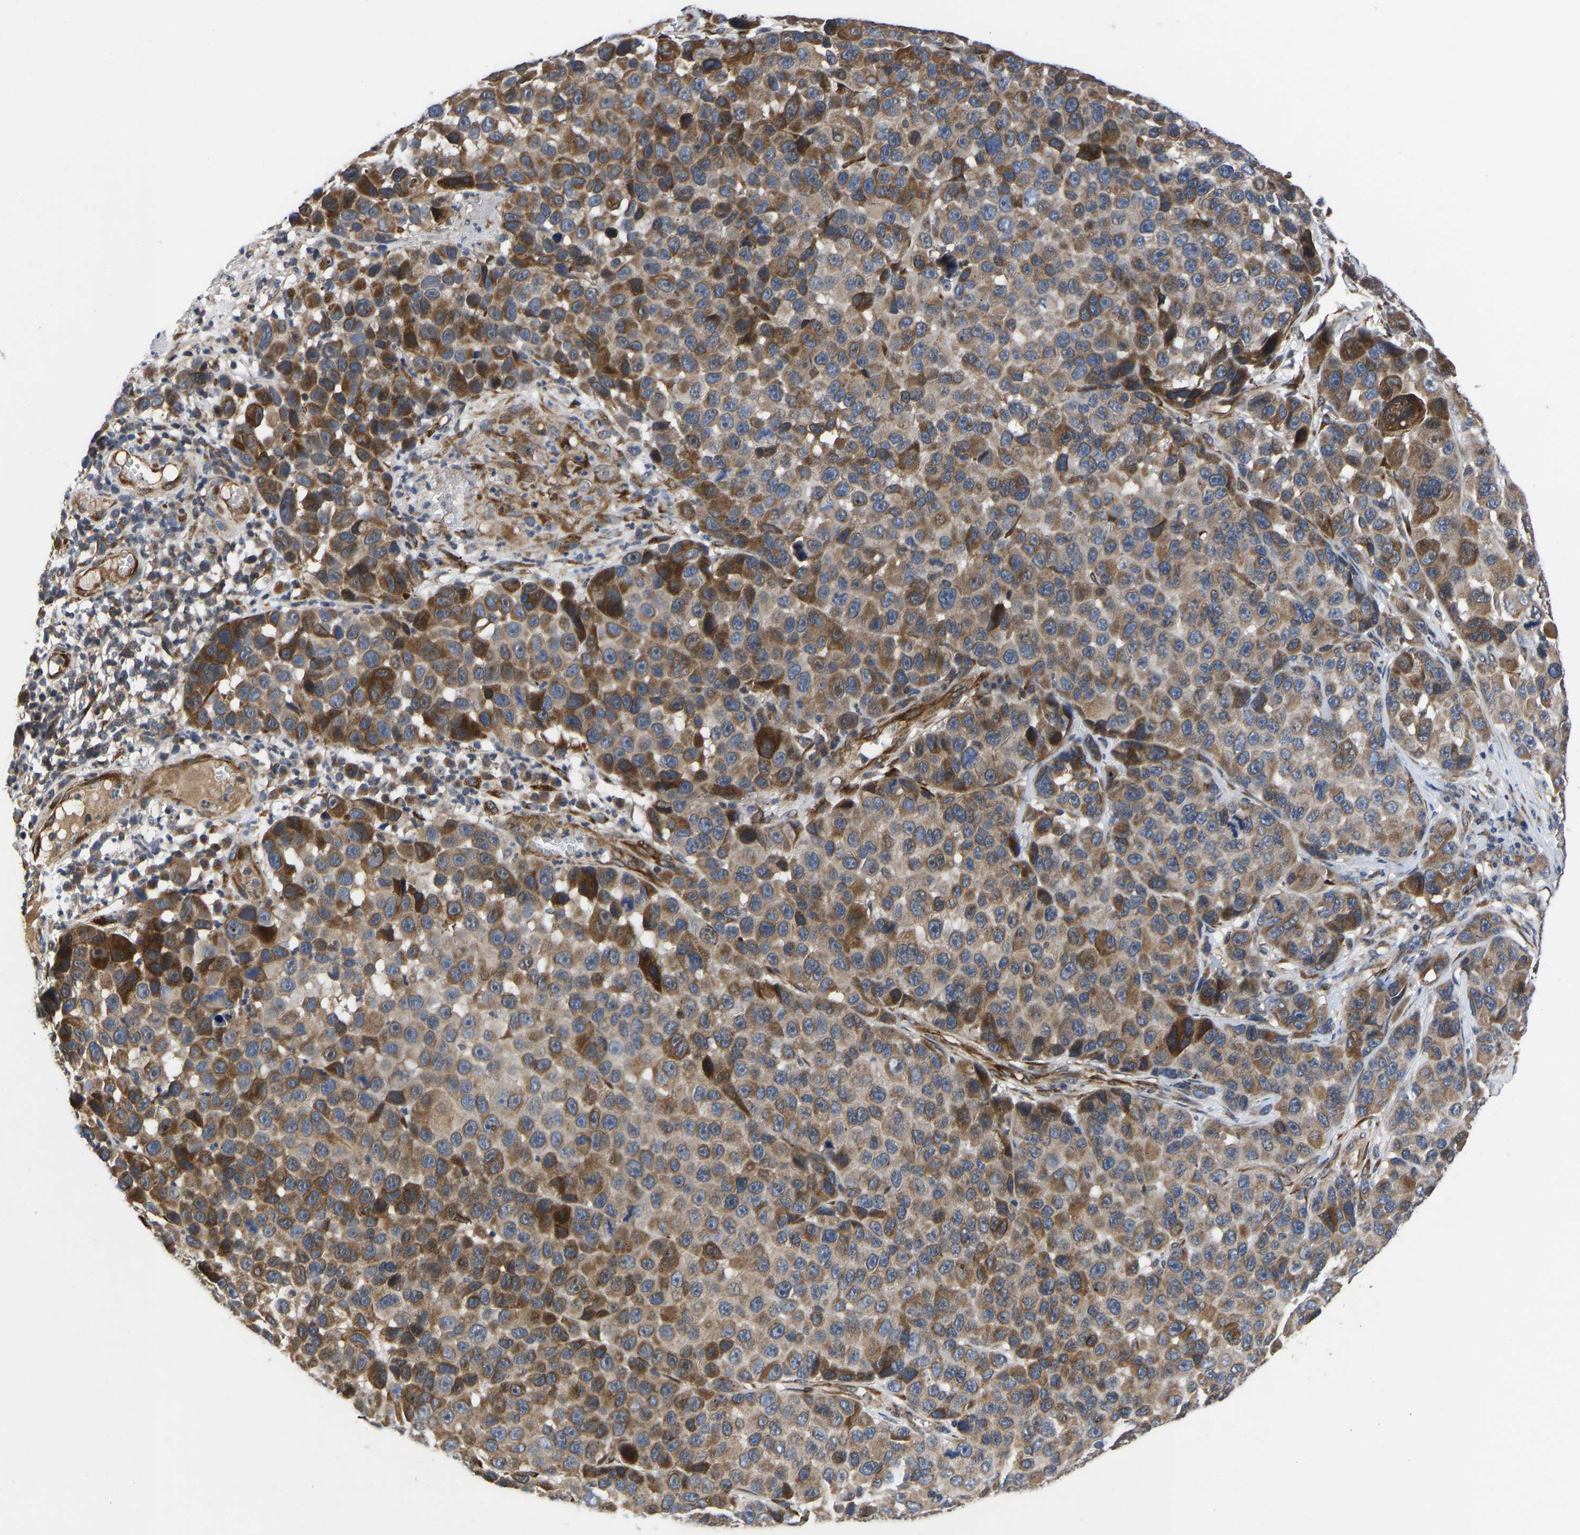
{"staining": {"intensity": "strong", "quantity": ">75%", "location": "cytoplasmic/membranous"}, "tissue": "melanoma", "cell_type": "Tumor cells", "image_type": "cancer", "snomed": [{"axis": "morphology", "description": "Malignant melanoma, NOS"}, {"axis": "topography", "description": "Skin"}], "caption": "Immunohistochemistry (IHC) histopathology image of neoplastic tissue: human melanoma stained using immunohistochemistry (IHC) exhibits high levels of strong protein expression localized specifically in the cytoplasmic/membranous of tumor cells, appearing as a cytoplasmic/membranous brown color.", "gene": "FRRS1", "patient": {"sex": "male", "age": 53}}